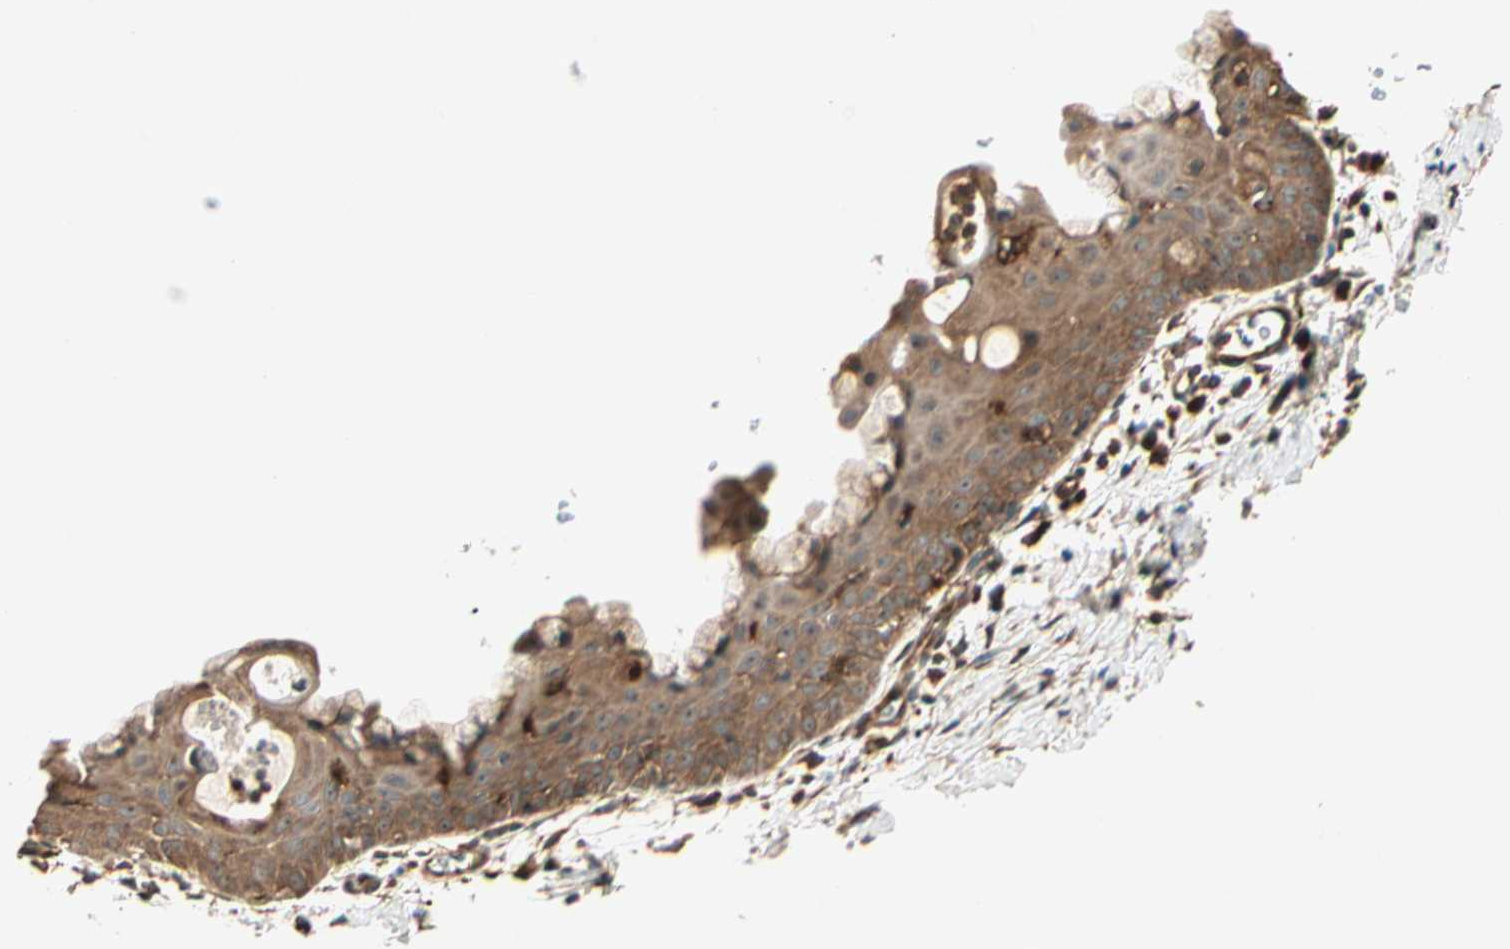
{"staining": {"intensity": "moderate", "quantity": ">75%", "location": "cytoplasmic/membranous,nuclear"}, "tissue": "cervix", "cell_type": "Squamous epithelial cells", "image_type": "normal", "snomed": [{"axis": "morphology", "description": "Normal tissue, NOS"}, {"axis": "topography", "description": "Cervix"}], "caption": "Human cervix stained for a protein (brown) shows moderate cytoplasmic/membranous,nuclear positive expression in about >75% of squamous epithelial cells.", "gene": "FKBP15", "patient": {"sex": "female", "age": 39}}